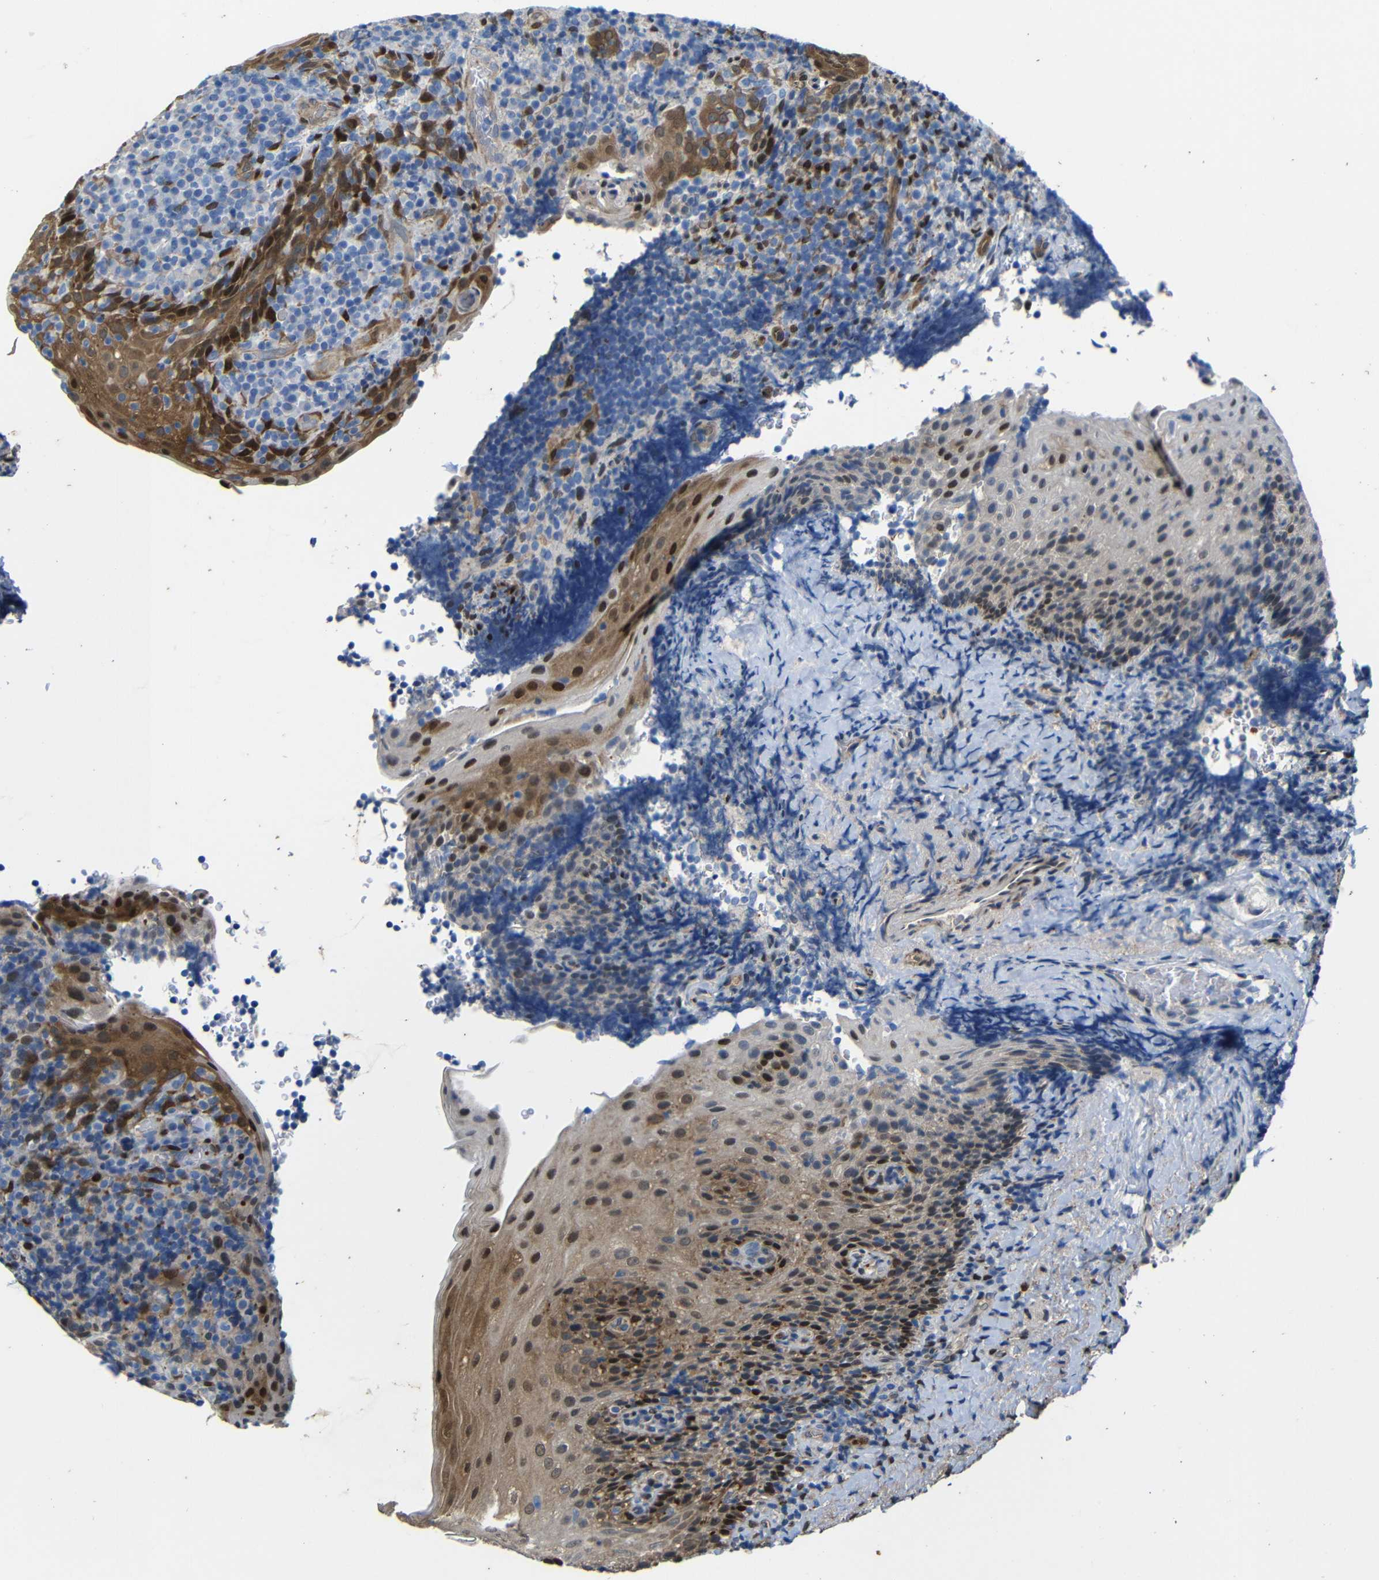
{"staining": {"intensity": "moderate", "quantity": "<25%", "location": "nuclear"}, "tissue": "tonsil", "cell_type": "Germinal center cells", "image_type": "normal", "snomed": [{"axis": "morphology", "description": "Normal tissue, NOS"}, {"axis": "topography", "description": "Tonsil"}], "caption": "A brown stain shows moderate nuclear expression of a protein in germinal center cells of unremarkable tonsil. (DAB IHC with brightfield microscopy, high magnification).", "gene": "YAP1", "patient": {"sex": "male", "age": 37}}